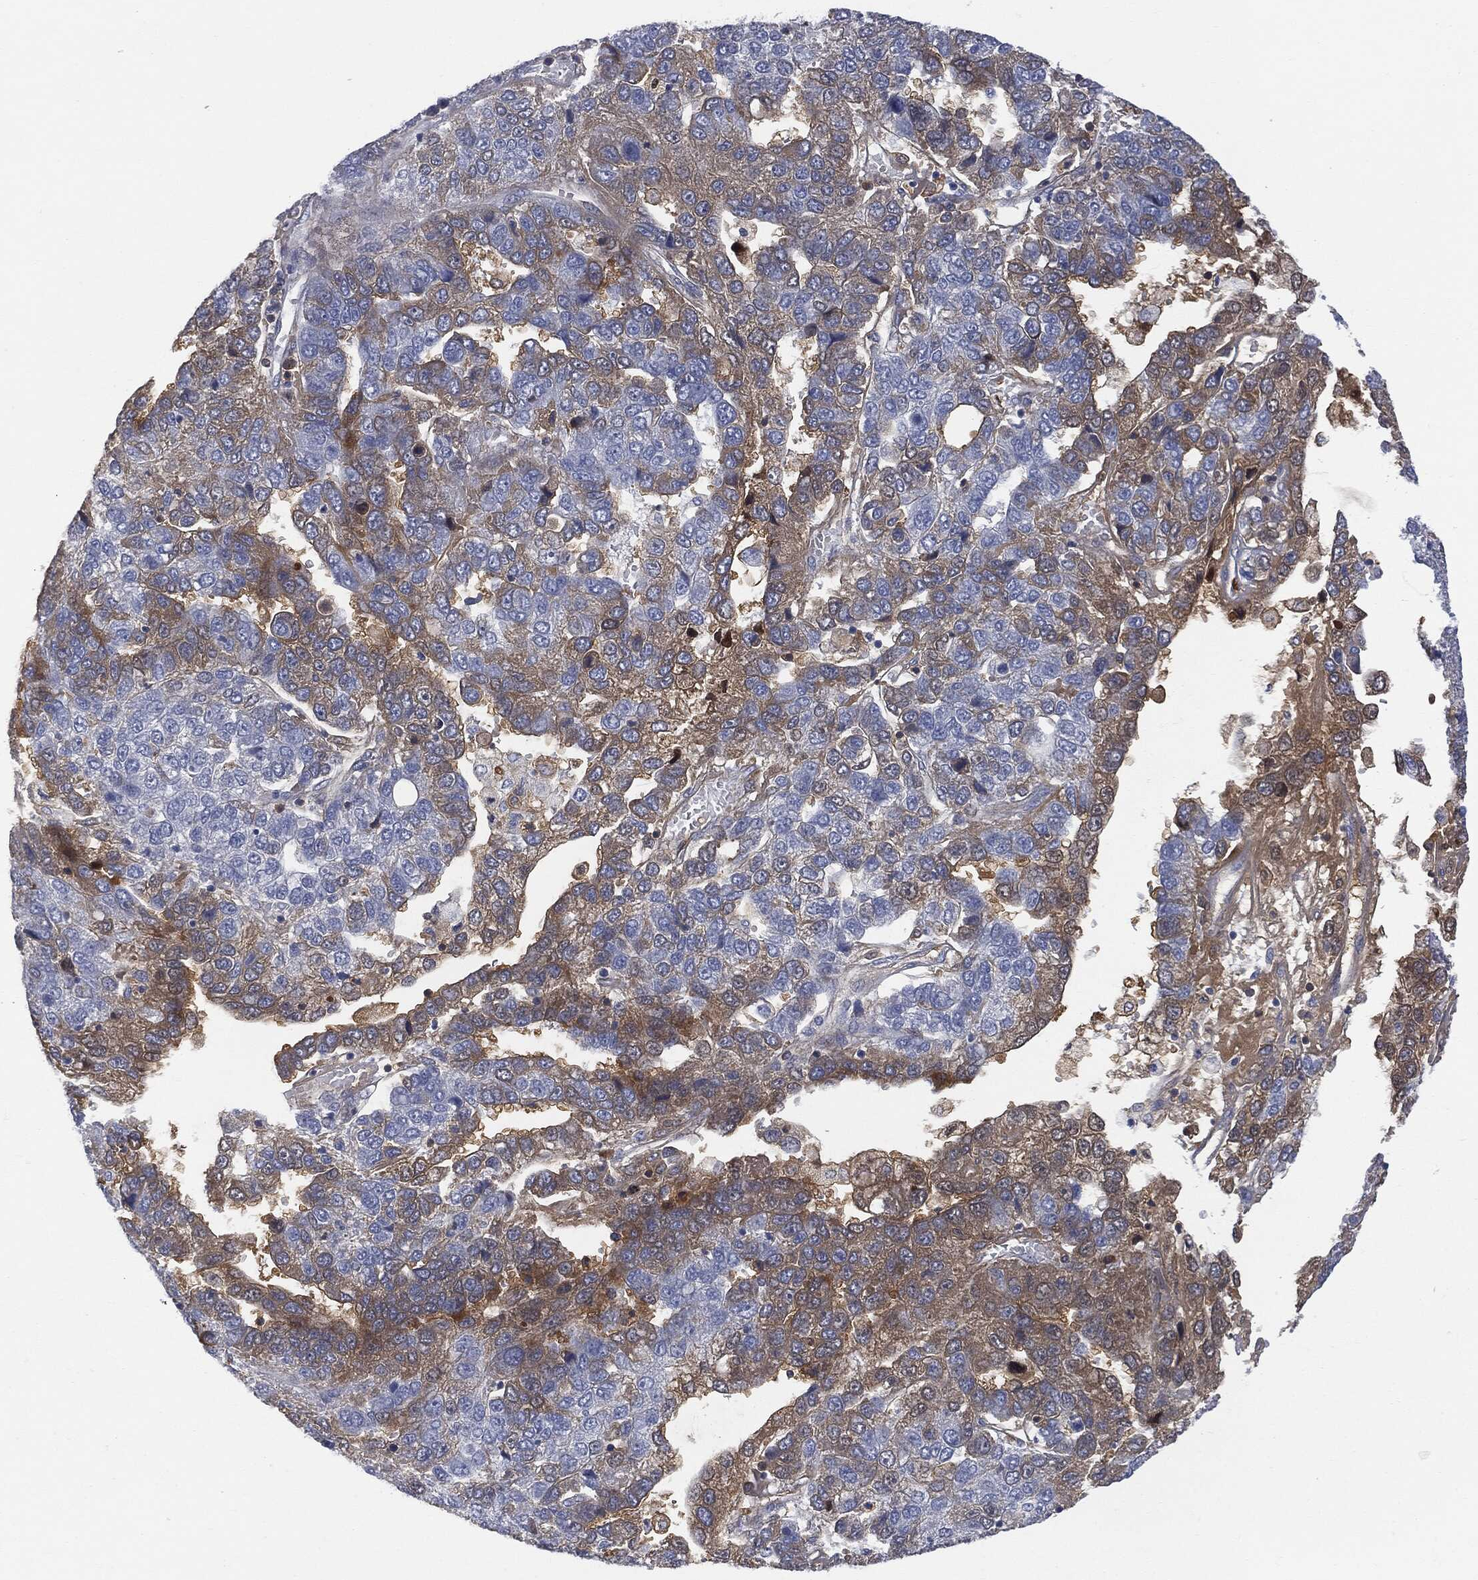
{"staining": {"intensity": "moderate", "quantity": "25%-75%", "location": "cytoplasmic/membranous"}, "tissue": "pancreatic cancer", "cell_type": "Tumor cells", "image_type": "cancer", "snomed": [{"axis": "morphology", "description": "Adenocarcinoma, NOS"}, {"axis": "topography", "description": "Pancreas"}], "caption": "Pancreatic cancer (adenocarcinoma) stained with immunohistochemistry (IHC) exhibits moderate cytoplasmic/membranous expression in about 25%-75% of tumor cells.", "gene": "BTK", "patient": {"sex": "female", "age": 61}}